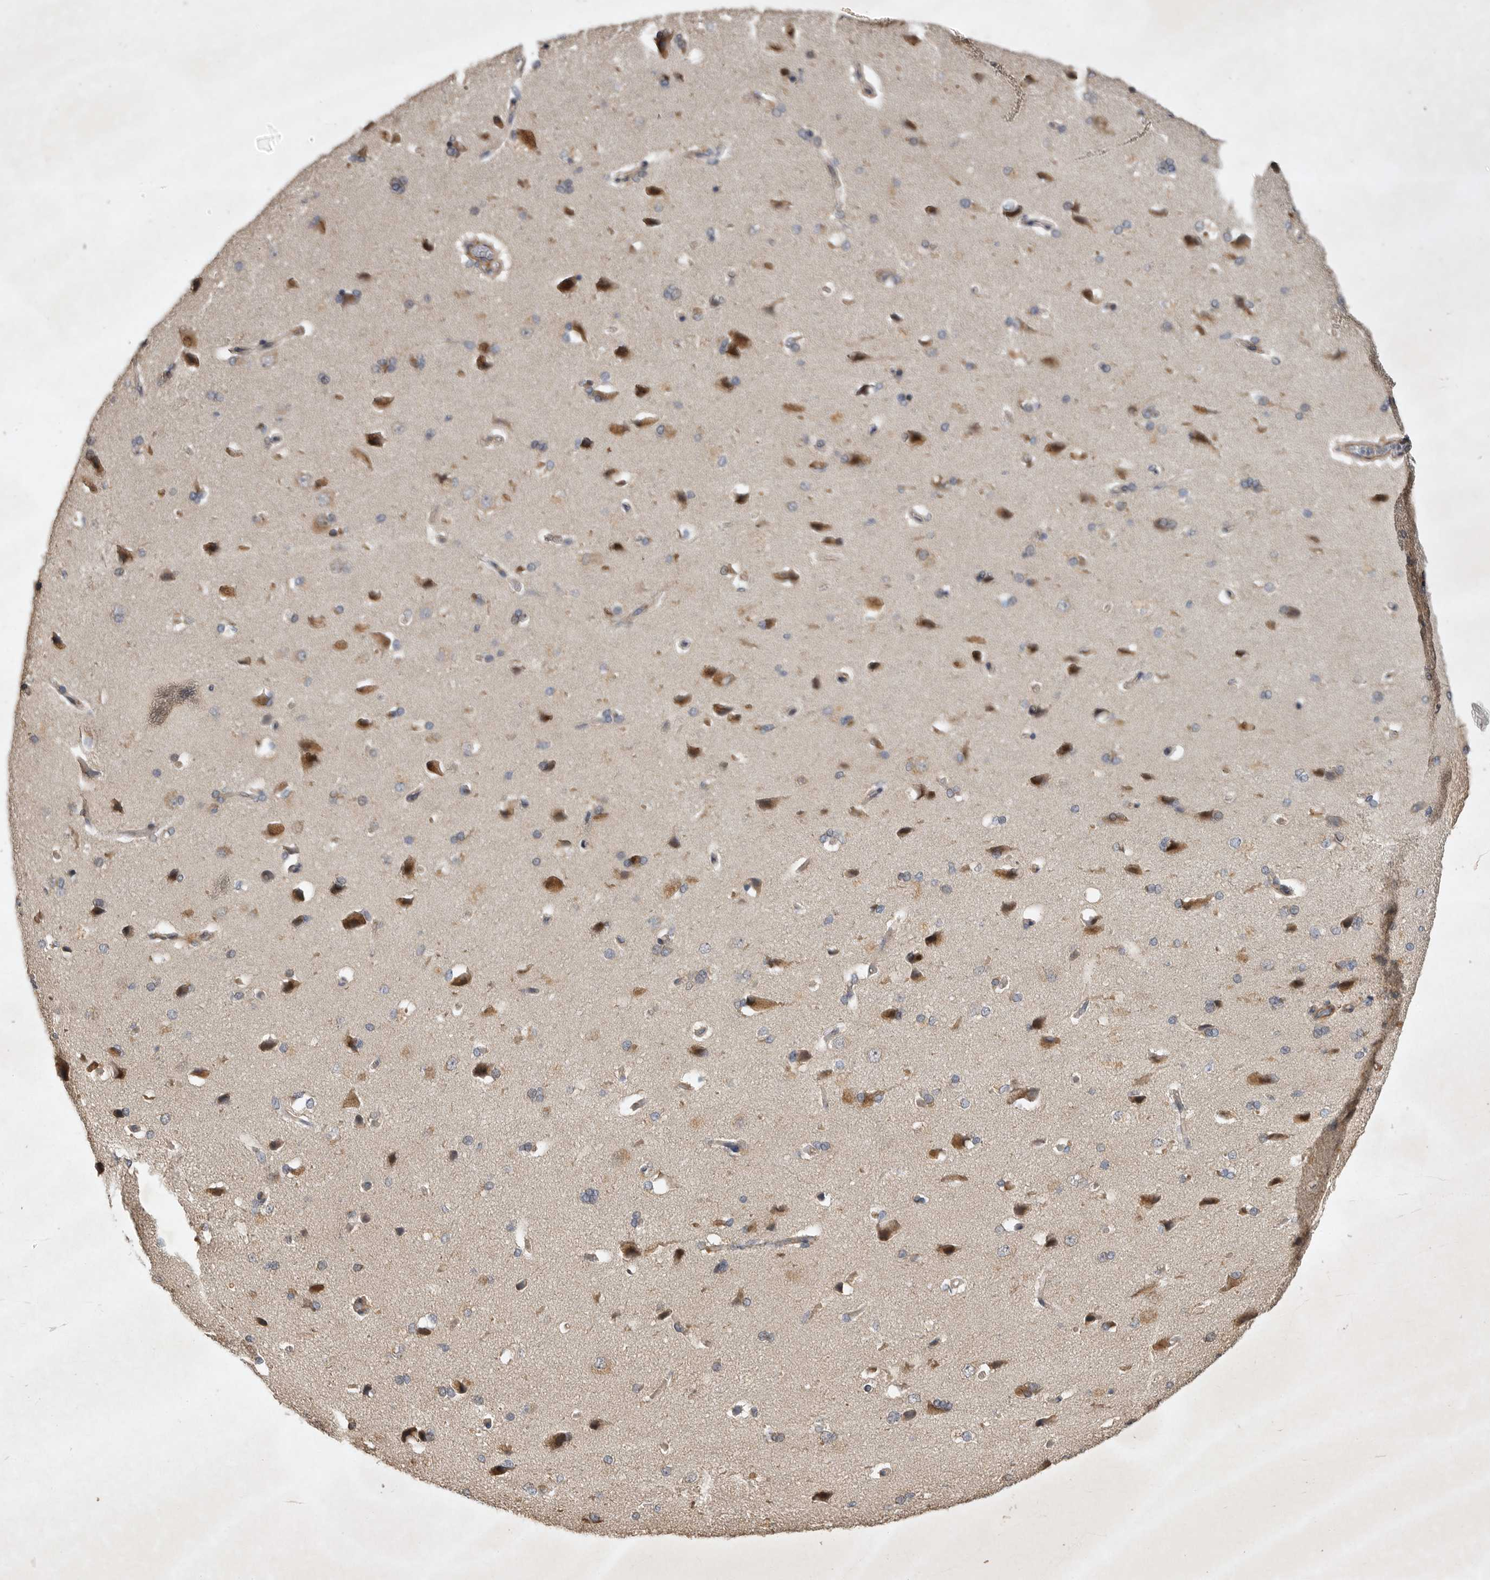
{"staining": {"intensity": "negative", "quantity": "none", "location": "none"}, "tissue": "cerebral cortex", "cell_type": "Endothelial cells", "image_type": "normal", "snomed": [{"axis": "morphology", "description": "Normal tissue, NOS"}, {"axis": "topography", "description": "Cerebral cortex"}], "caption": "An immunohistochemistry (IHC) image of normal cerebral cortex is shown. There is no staining in endothelial cells of cerebral cortex. (Brightfield microscopy of DAB (3,3'-diaminobenzidine) immunohistochemistry (IHC) at high magnification).", "gene": "EDEM3", "patient": {"sex": "male", "age": 62}}